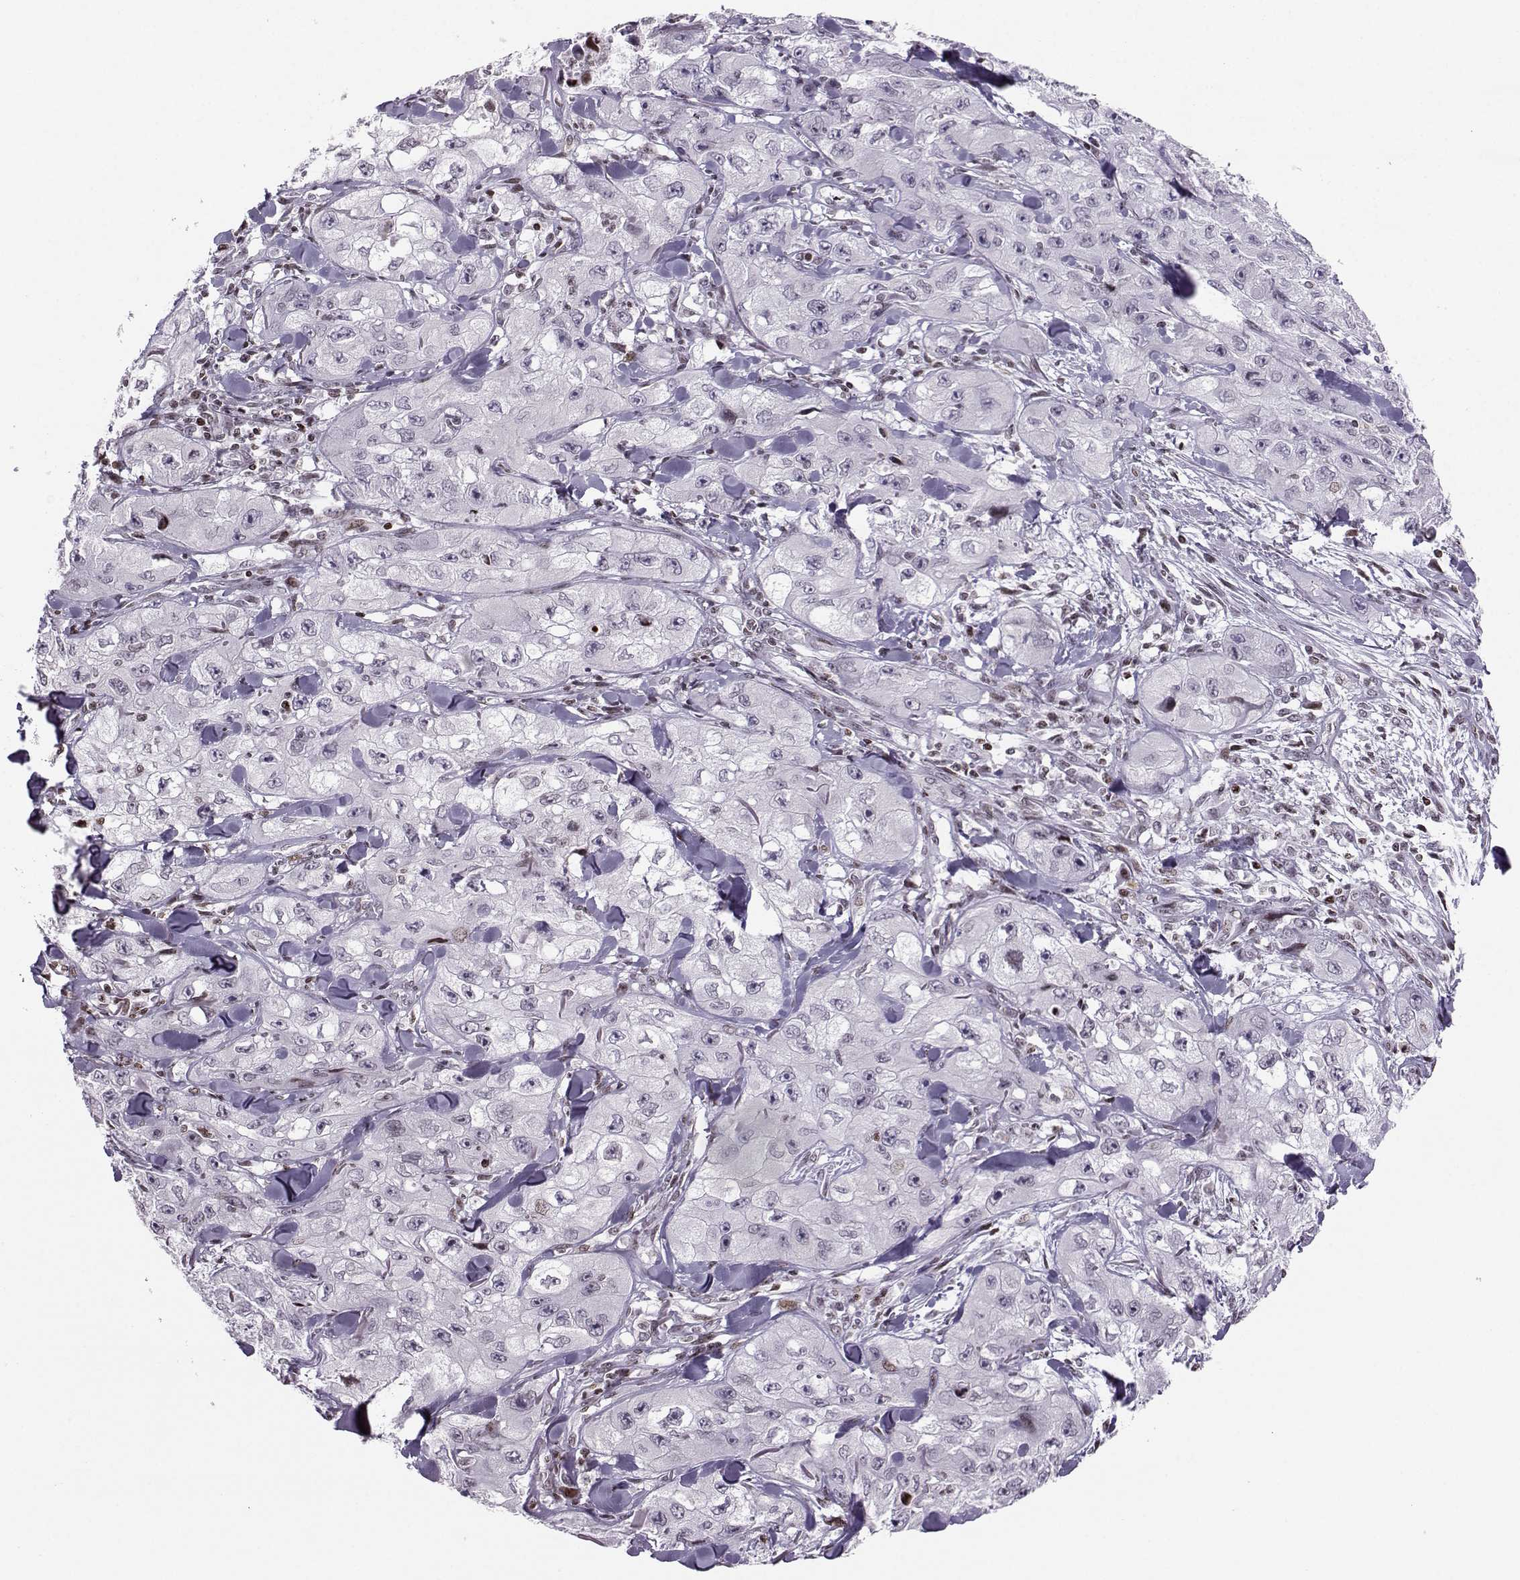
{"staining": {"intensity": "negative", "quantity": "none", "location": "none"}, "tissue": "skin cancer", "cell_type": "Tumor cells", "image_type": "cancer", "snomed": [{"axis": "morphology", "description": "Squamous cell carcinoma, NOS"}, {"axis": "topography", "description": "Skin"}, {"axis": "topography", "description": "Subcutis"}], "caption": "Tumor cells are negative for brown protein staining in skin cancer.", "gene": "ZNF19", "patient": {"sex": "male", "age": 73}}